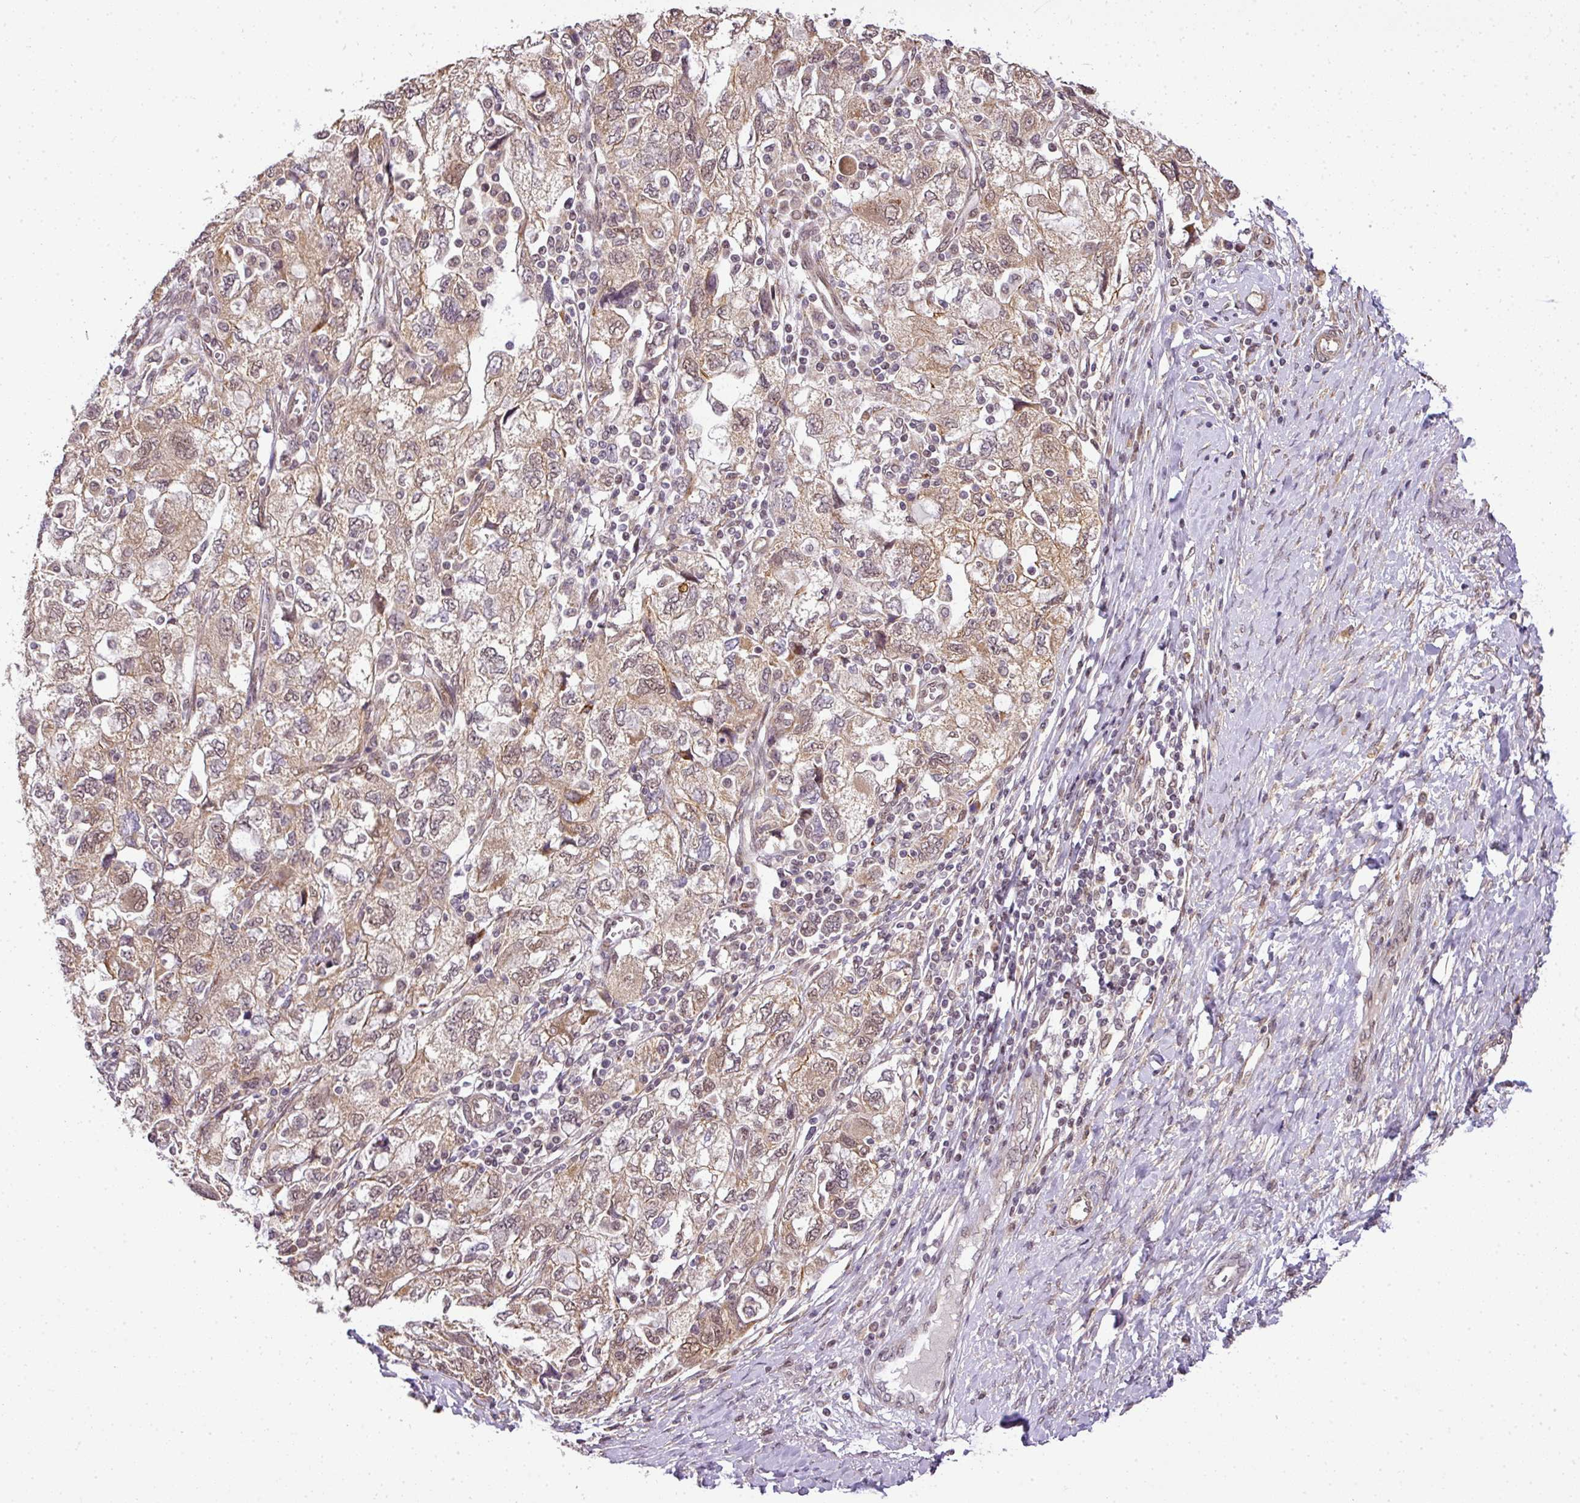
{"staining": {"intensity": "moderate", "quantity": ">75%", "location": "cytoplasmic/membranous,nuclear"}, "tissue": "ovarian cancer", "cell_type": "Tumor cells", "image_type": "cancer", "snomed": [{"axis": "morphology", "description": "Carcinoma, NOS"}, {"axis": "morphology", "description": "Cystadenocarcinoma, serous, NOS"}, {"axis": "topography", "description": "Ovary"}], "caption": "Ovarian cancer (carcinoma) tissue reveals moderate cytoplasmic/membranous and nuclear expression in approximately >75% of tumor cells", "gene": "C1orf226", "patient": {"sex": "female", "age": 69}}